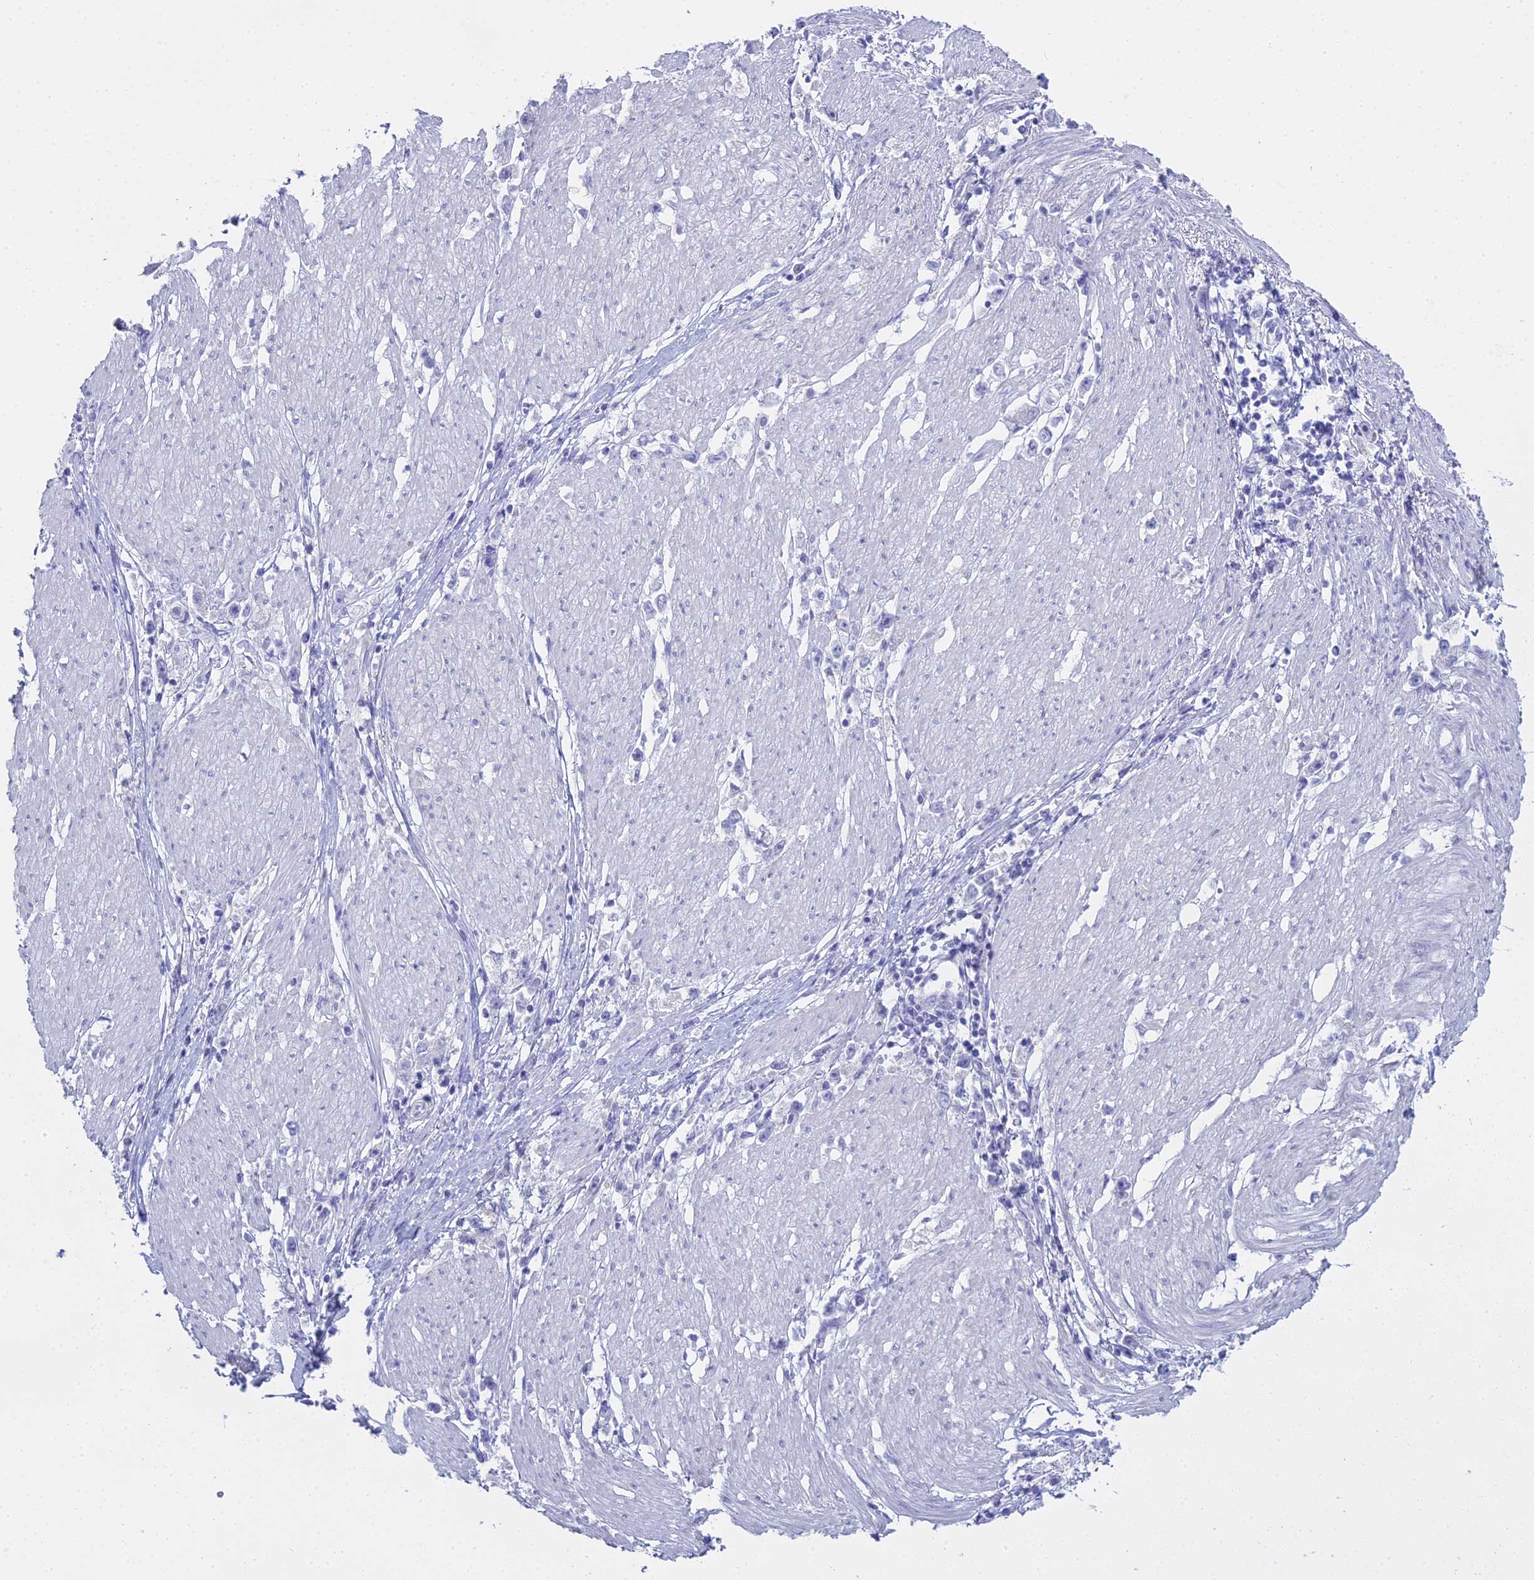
{"staining": {"intensity": "negative", "quantity": "none", "location": "none"}, "tissue": "stomach cancer", "cell_type": "Tumor cells", "image_type": "cancer", "snomed": [{"axis": "morphology", "description": "Adenocarcinoma, NOS"}, {"axis": "topography", "description": "Stomach"}], "caption": "Immunohistochemistry (IHC) micrograph of stomach cancer stained for a protein (brown), which demonstrates no staining in tumor cells.", "gene": "S100A7", "patient": {"sex": "female", "age": 59}}